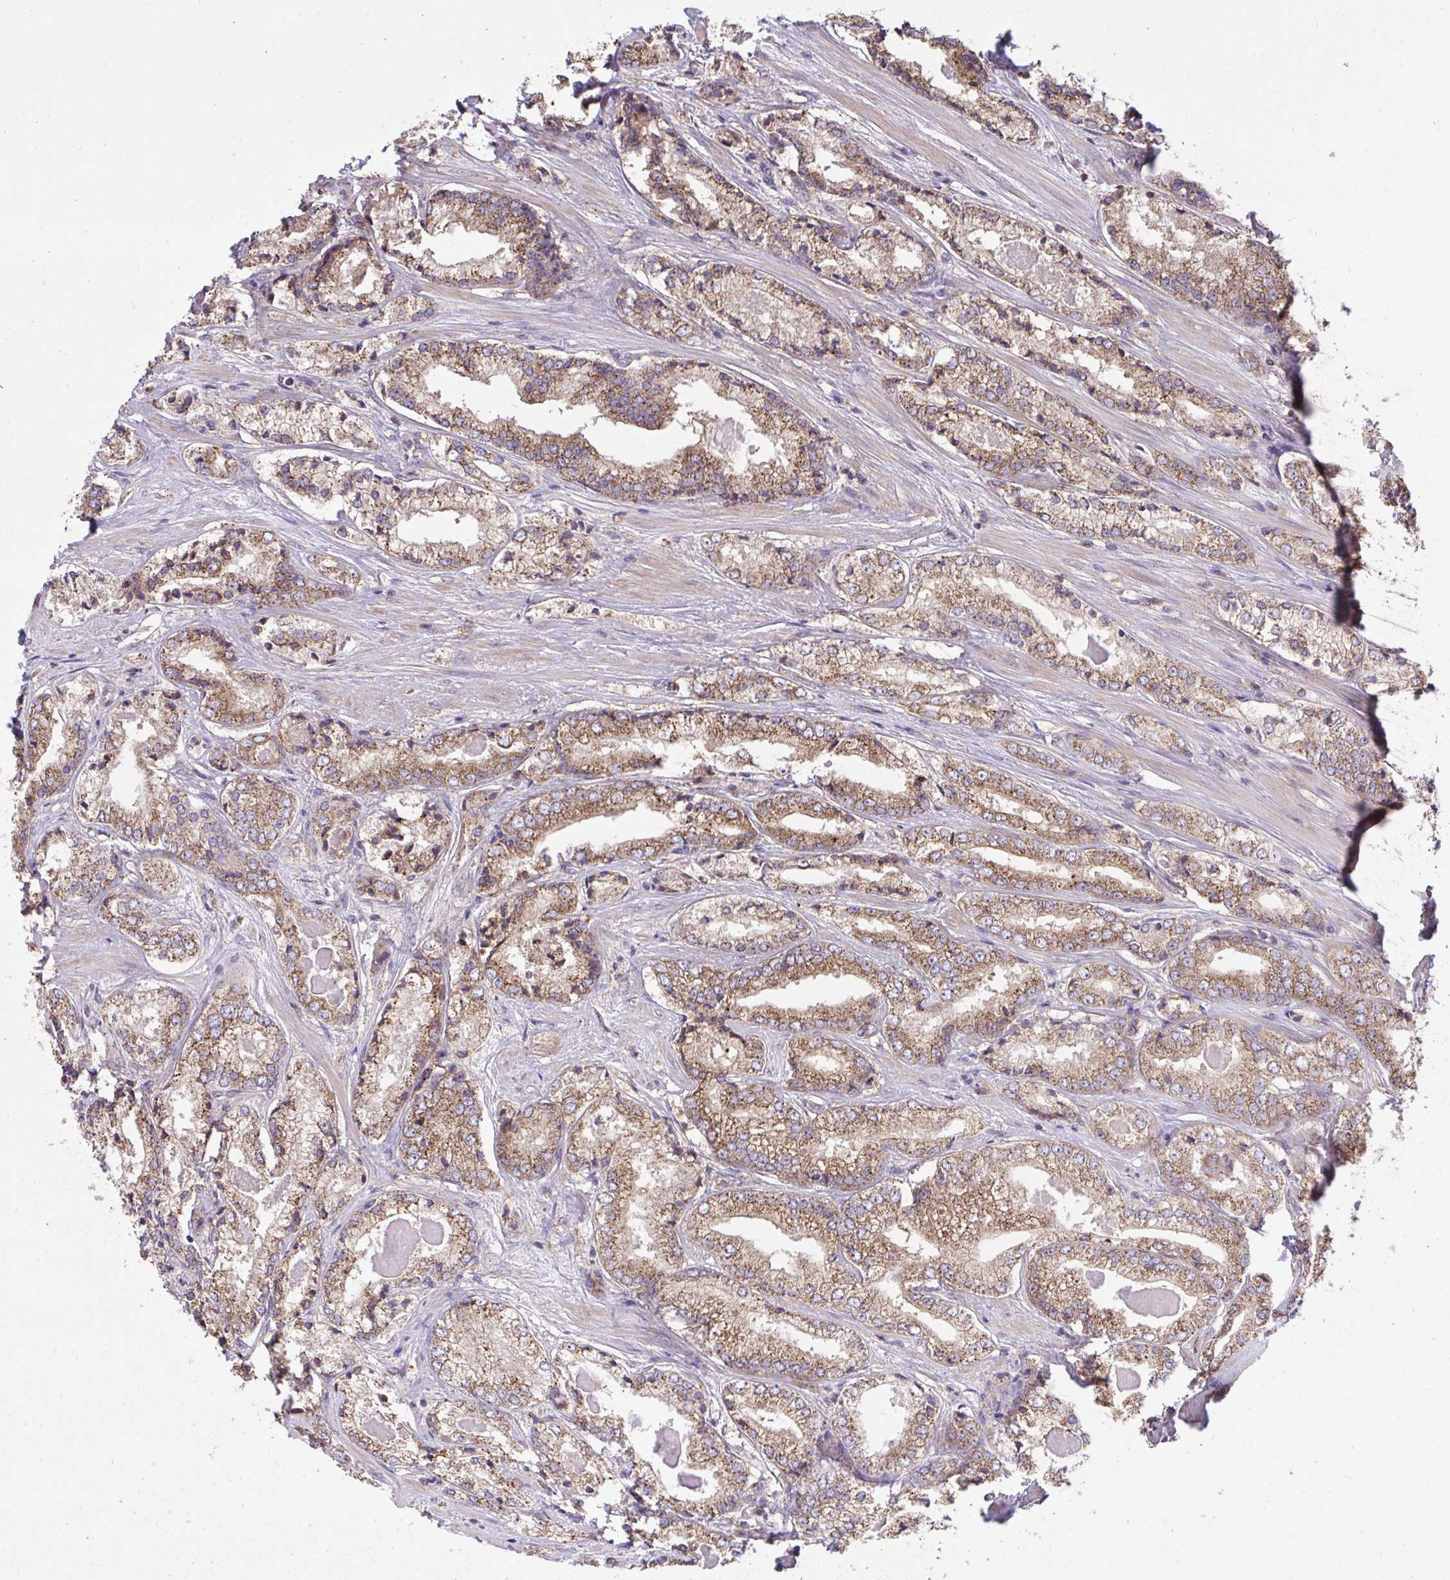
{"staining": {"intensity": "moderate", "quantity": ">75%", "location": "cytoplasmic/membranous"}, "tissue": "prostate cancer", "cell_type": "Tumor cells", "image_type": "cancer", "snomed": [{"axis": "morphology", "description": "Adenocarcinoma, NOS"}, {"axis": "morphology", "description": "Adenocarcinoma, Low grade"}, {"axis": "topography", "description": "Prostate"}], "caption": "The photomicrograph demonstrates immunohistochemical staining of prostate cancer (adenocarcinoma). There is moderate cytoplasmic/membranous positivity is present in about >75% of tumor cells. Nuclei are stained in blue.", "gene": "PPM1H", "patient": {"sex": "male", "age": 68}}